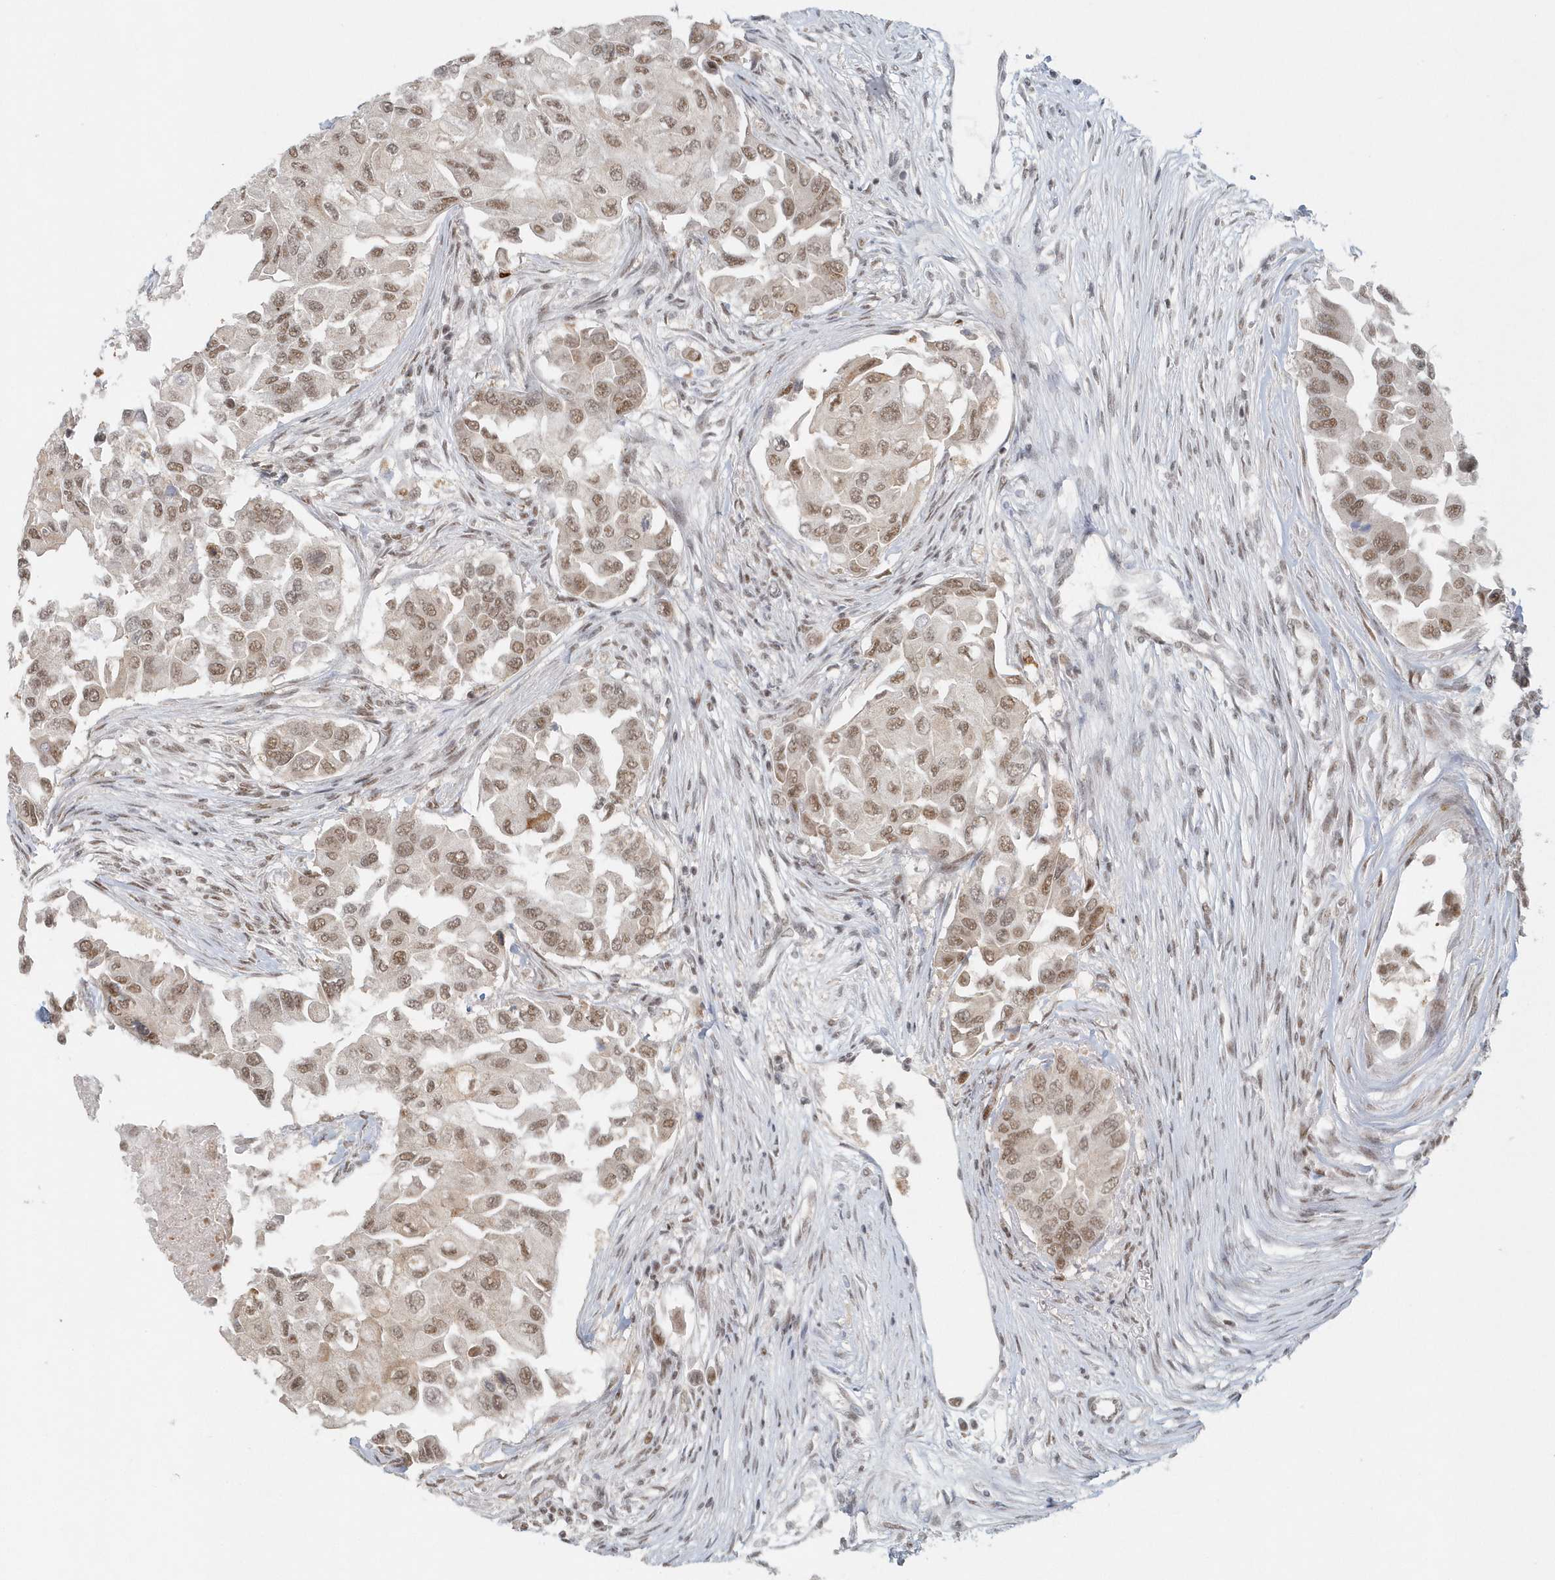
{"staining": {"intensity": "moderate", "quantity": ">75%", "location": "cytoplasmic/membranous,nuclear"}, "tissue": "breast cancer", "cell_type": "Tumor cells", "image_type": "cancer", "snomed": [{"axis": "morphology", "description": "Normal tissue, NOS"}, {"axis": "morphology", "description": "Duct carcinoma"}, {"axis": "topography", "description": "Breast"}], "caption": "Immunohistochemistry (IHC) of infiltrating ductal carcinoma (breast) displays medium levels of moderate cytoplasmic/membranous and nuclear positivity in approximately >75% of tumor cells.", "gene": "YTHDC1", "patient": {"sex": "female", "age": 49}}